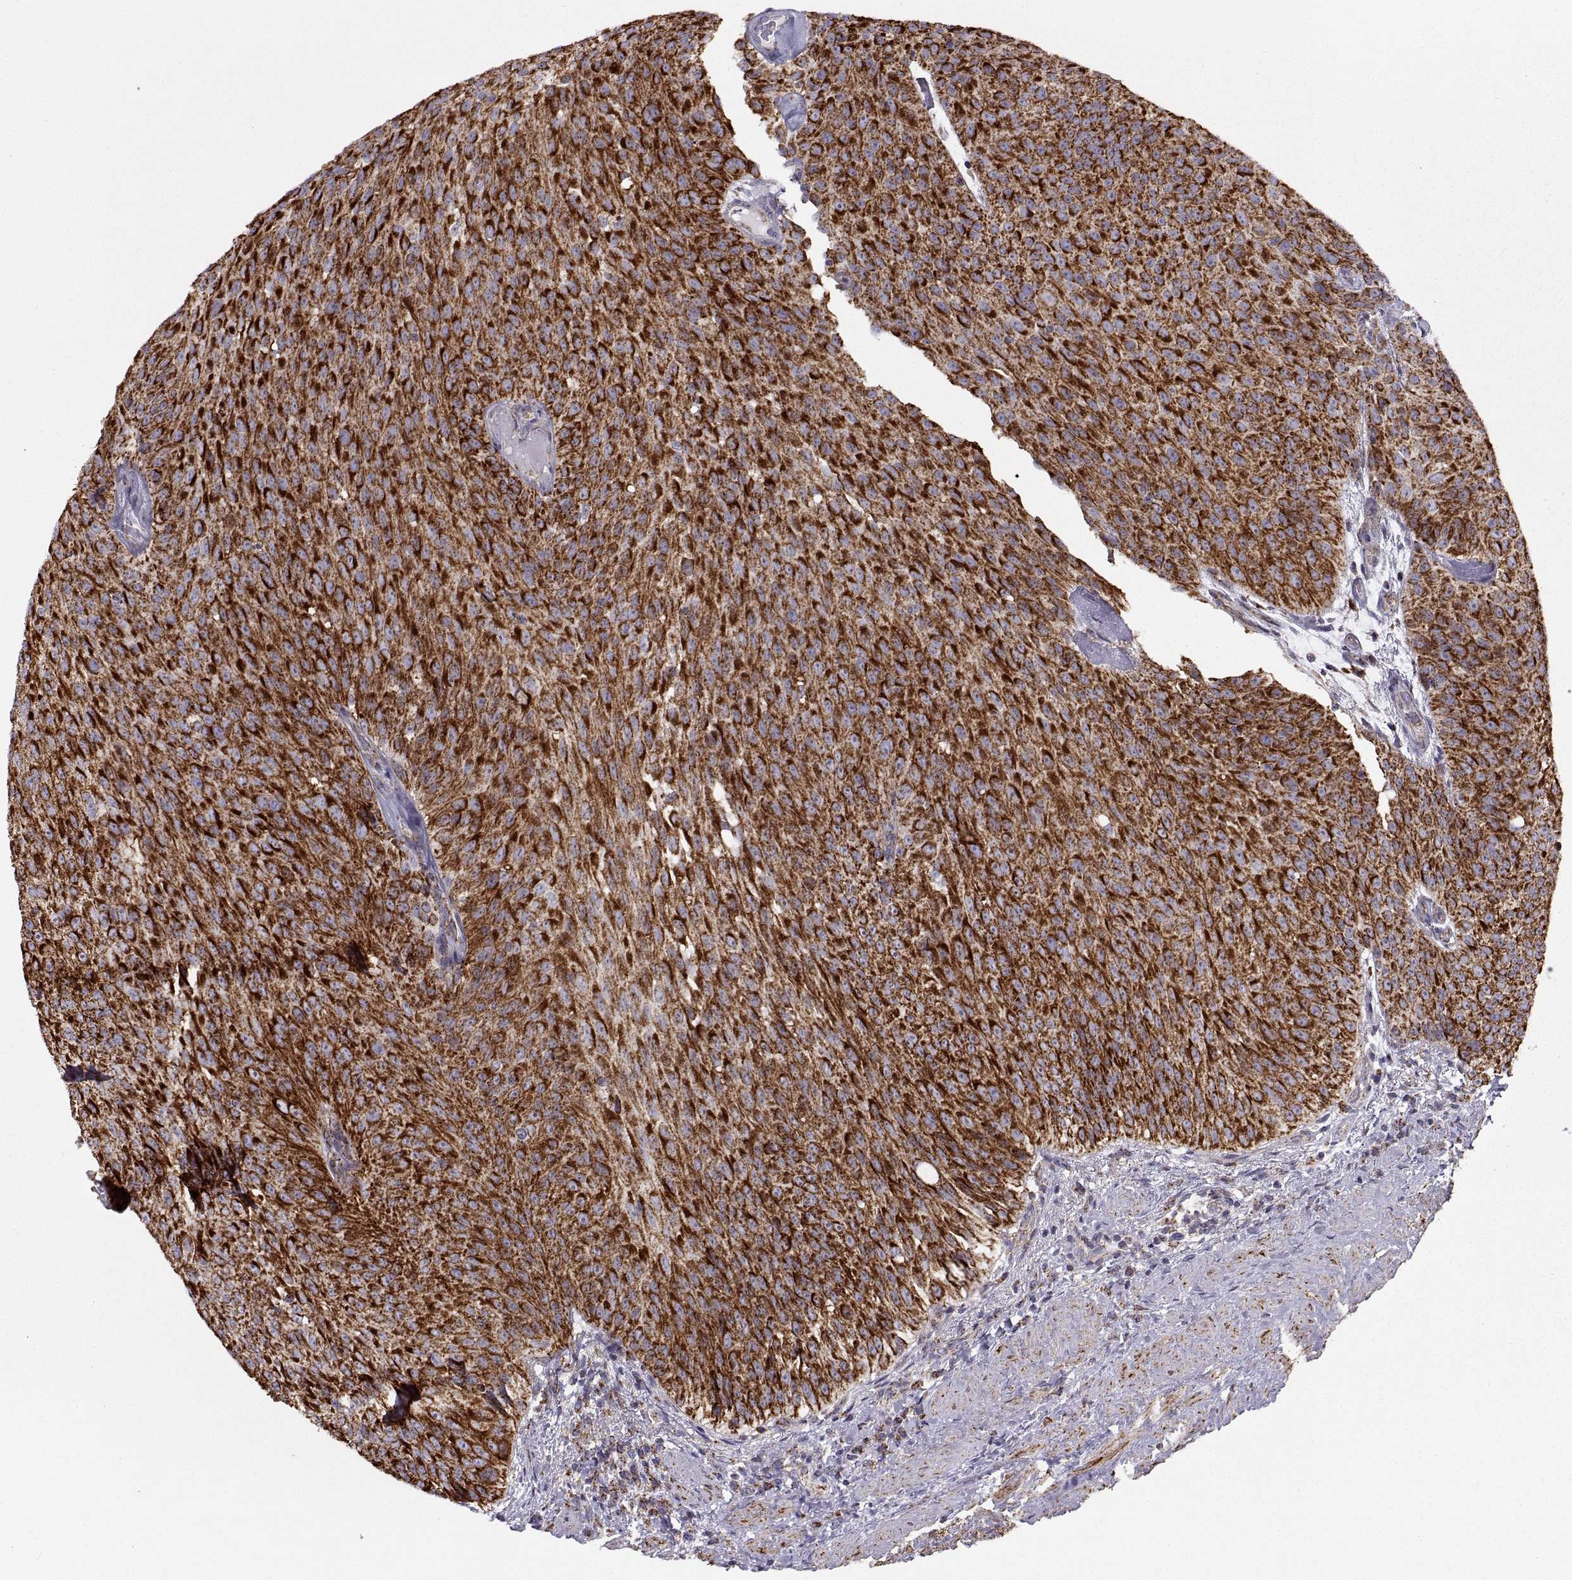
{"staining": {"intensity": "strong", "quantity": ">75%", "location": "cytoplasmic/membranous"}, "tissue": "urothelial cancer", "cell_type": "Tumor cells", "image_type": "cancer", "snomed": [{"axis": "morphology", "description": "Urothelial carcinoma, Low grade"}, {"axis": "topography", "description": "Urinary bladder"}], "caption": "Protein staining displays strong cytoplasmic/membranous expression in approximately >75% of tumor cells in low-grade urothelial carcinoma.", "gene": "ARSD", "patient": {"sex": "male", "age": 78}}